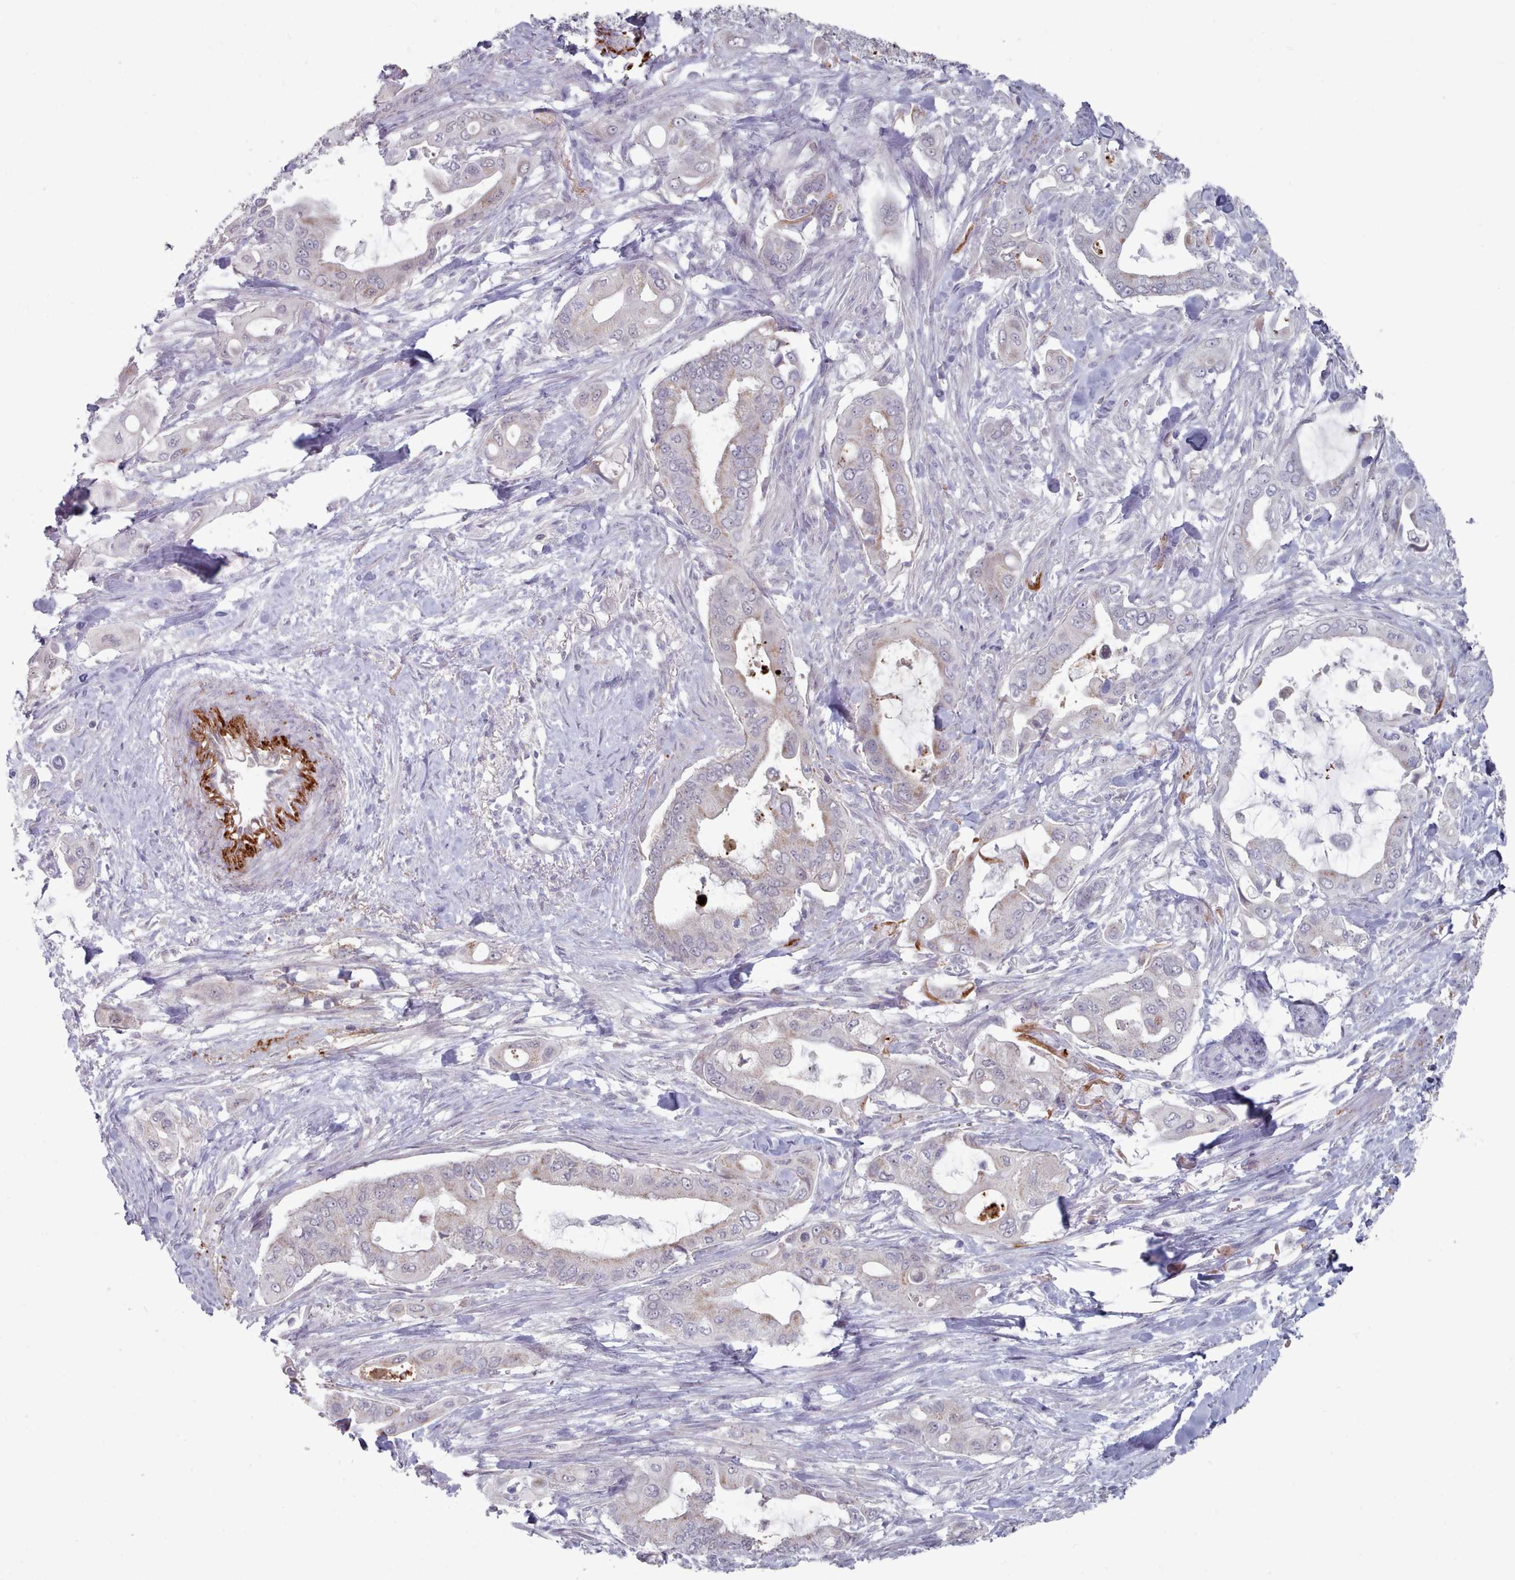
{"staining": {"intensity": "weak", "quantity": "<25%", "location": "cytoplasmic/membranous"}, "tissue": "pancreatic cancer", "cell_type": "Tumor cells", "image_type": "cancer", "snomed": [{"axis": "morphology", "description": "Adenocarcinoma, NOS"}, {"axis": "topography", "description": "Pancreas"}], "caption": "Immunohistochemistry micrograph of neoplastic tissue: pancreatic cancer stained with DAB (3,3'-diaminobenzidine) exhibits no significant protein staining in tumor cells. (DAB (3,3'-diaminobenzidine) IHC with hematoxylin counter stain).", "gene": "TRARG1", "patient": {"sex": "male", "age": 57}}